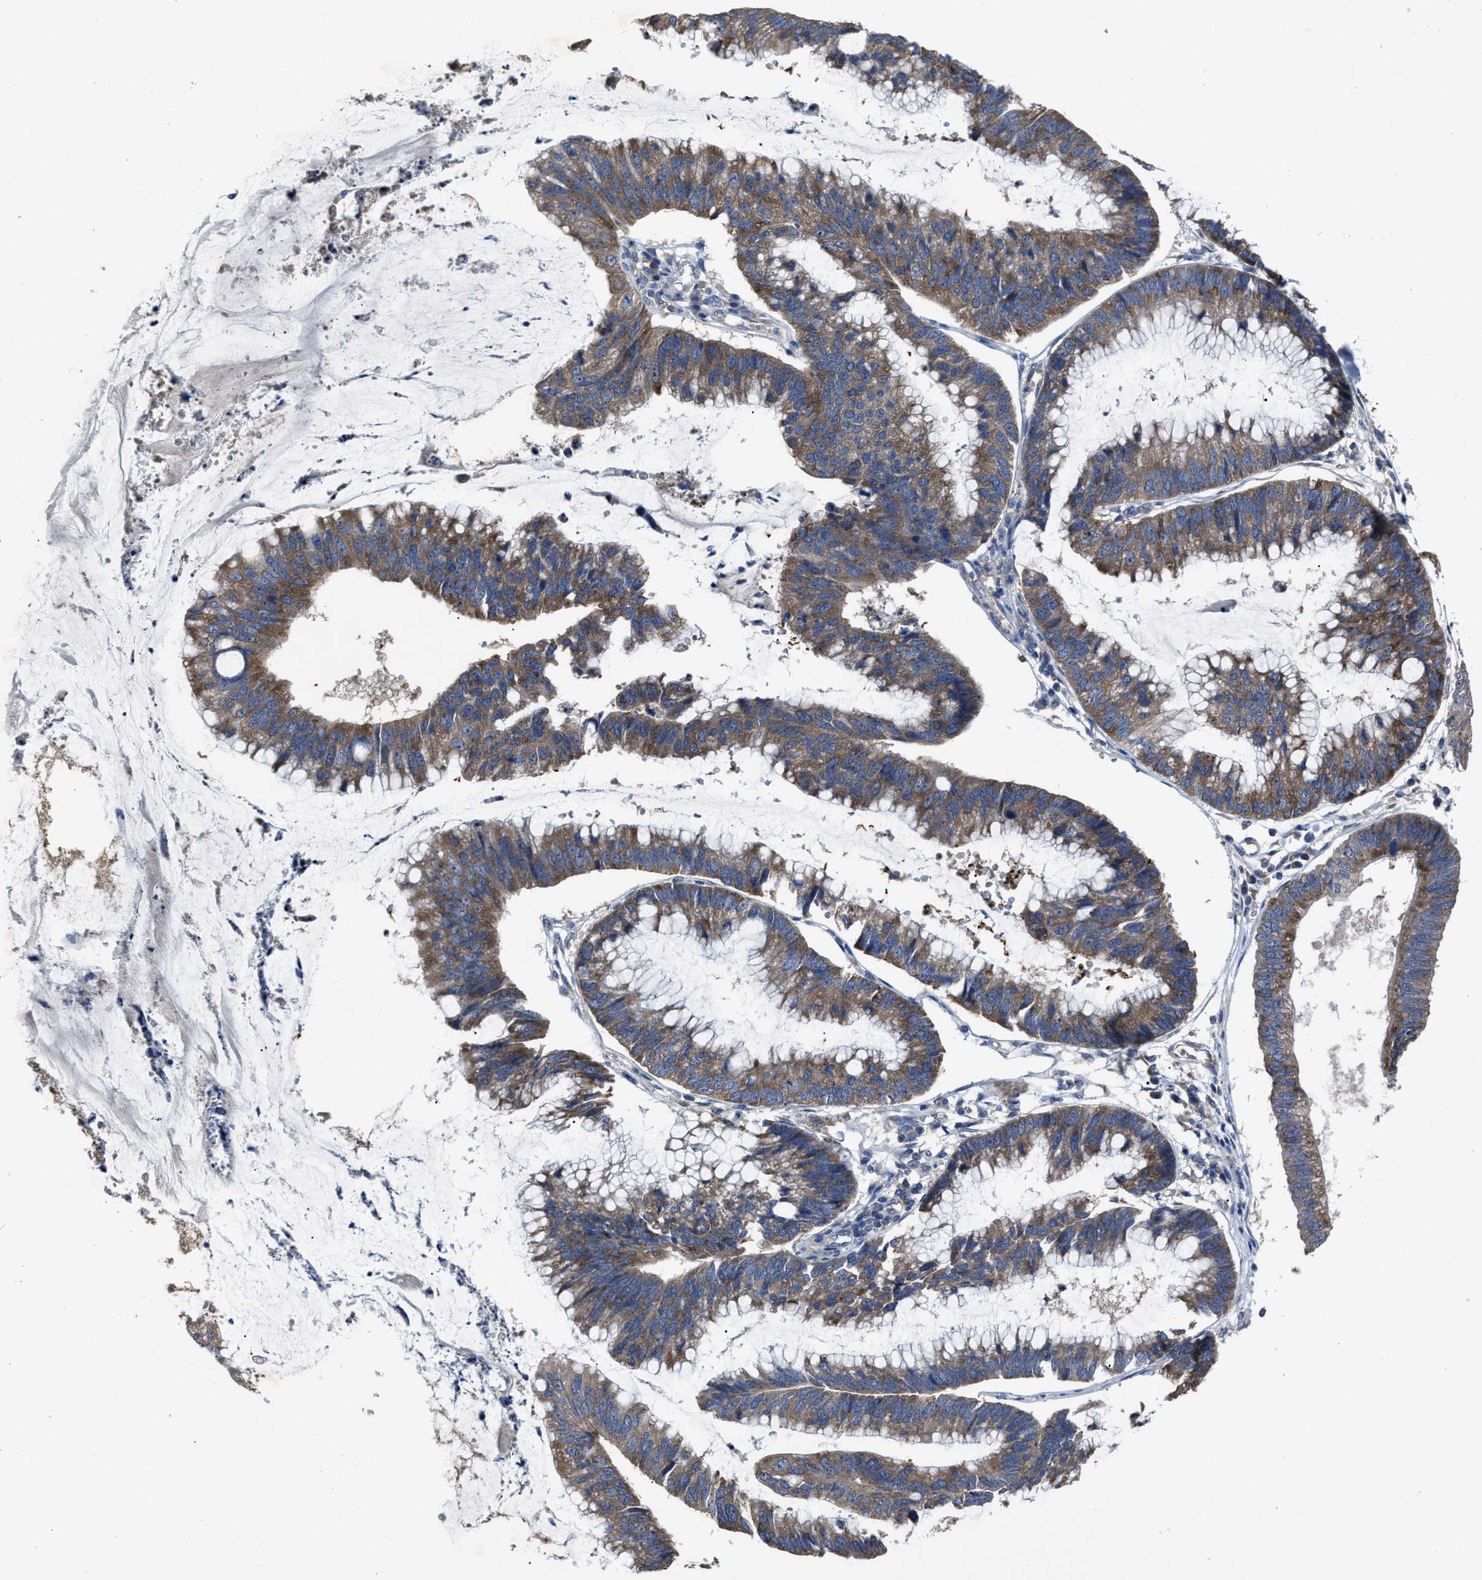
{"staining": {"intensity": "moderate", "quantity": ">75%", "location": "cytoplasmic/membranous"}, "tissue": "stomach cancer", "cell_type": "Tumor cells", "image_type": "cancer", "snomed": [{"axis": "morphology", "description": "Adenocarcinoma, NOS"}, {"axis": "topography", "description": "Stomach"}], "caption": "This is an image of IHC staining of stomach cancer (adenocarcinoma), which shows moderate positivity in the cytoplasmic/membranous of tumor cells.", "gene": "UPF1", "patient": {"sex": "male", "age": 59}}